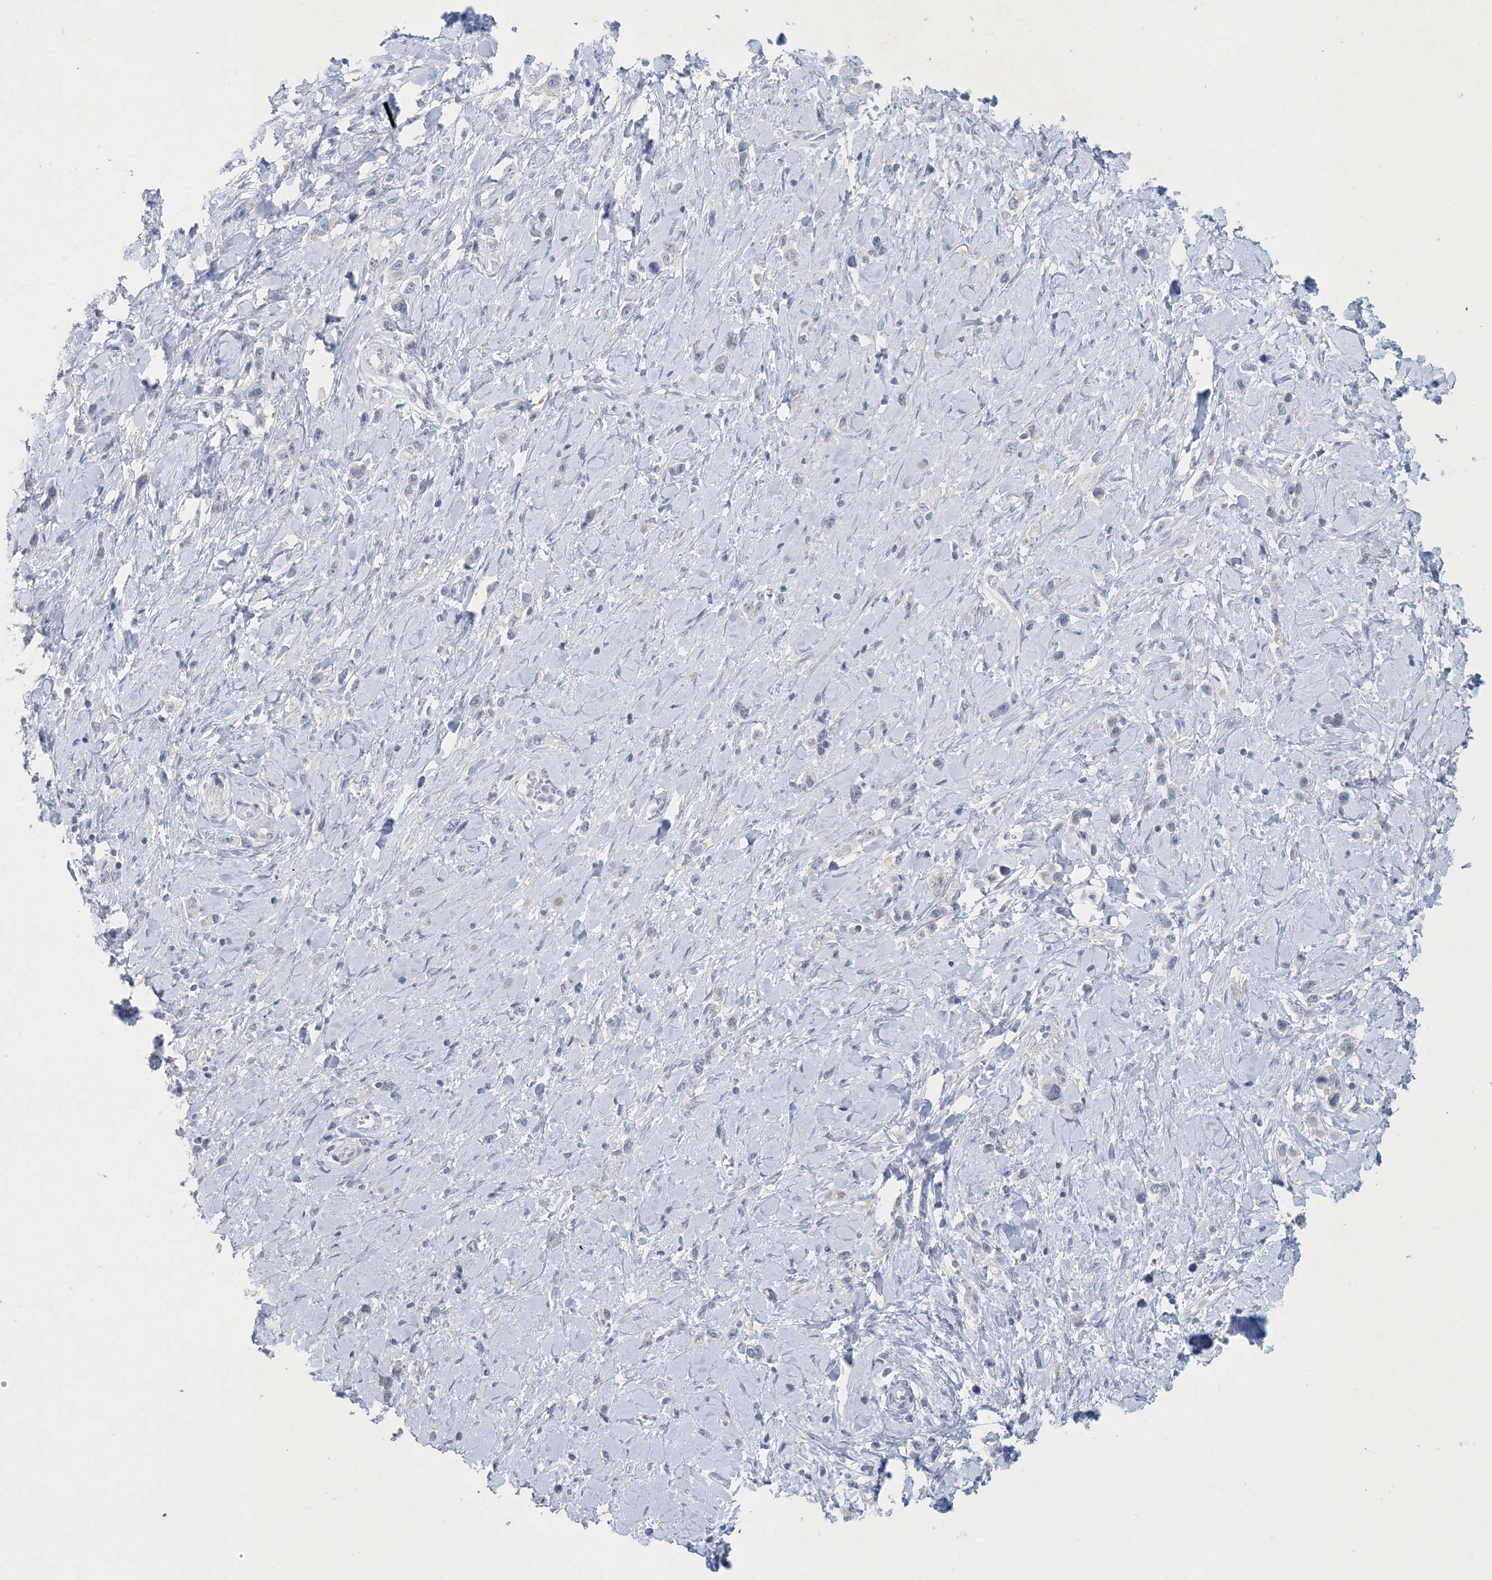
{"staining": {"intensity": "negative", "quantity": "none", "location": "none"}, "tissue": "stomach cancer", "cell_type": "Tumor cells", "image_type": "cancer", "snomed": [{"axis": "morphology", "description": "Normal tissue, NOS"}, {"axis": "morphology", "description": "Adenocarcinoma, NOS"}, {"axis": "topography", "description": "Stomach, upper"}, {"axis": "topography", "description": "Stomach"}], "caption": "Immunohistochemistry micrograph of neoplastic tissue: human adenocarcinoma (stomach) stained with DAB (3,3'-diaminobenzidine) reveals no significant protein expression in tumor cells.", "gene": "GABRG1", "patient": {"sex": "female", "age": 65}}